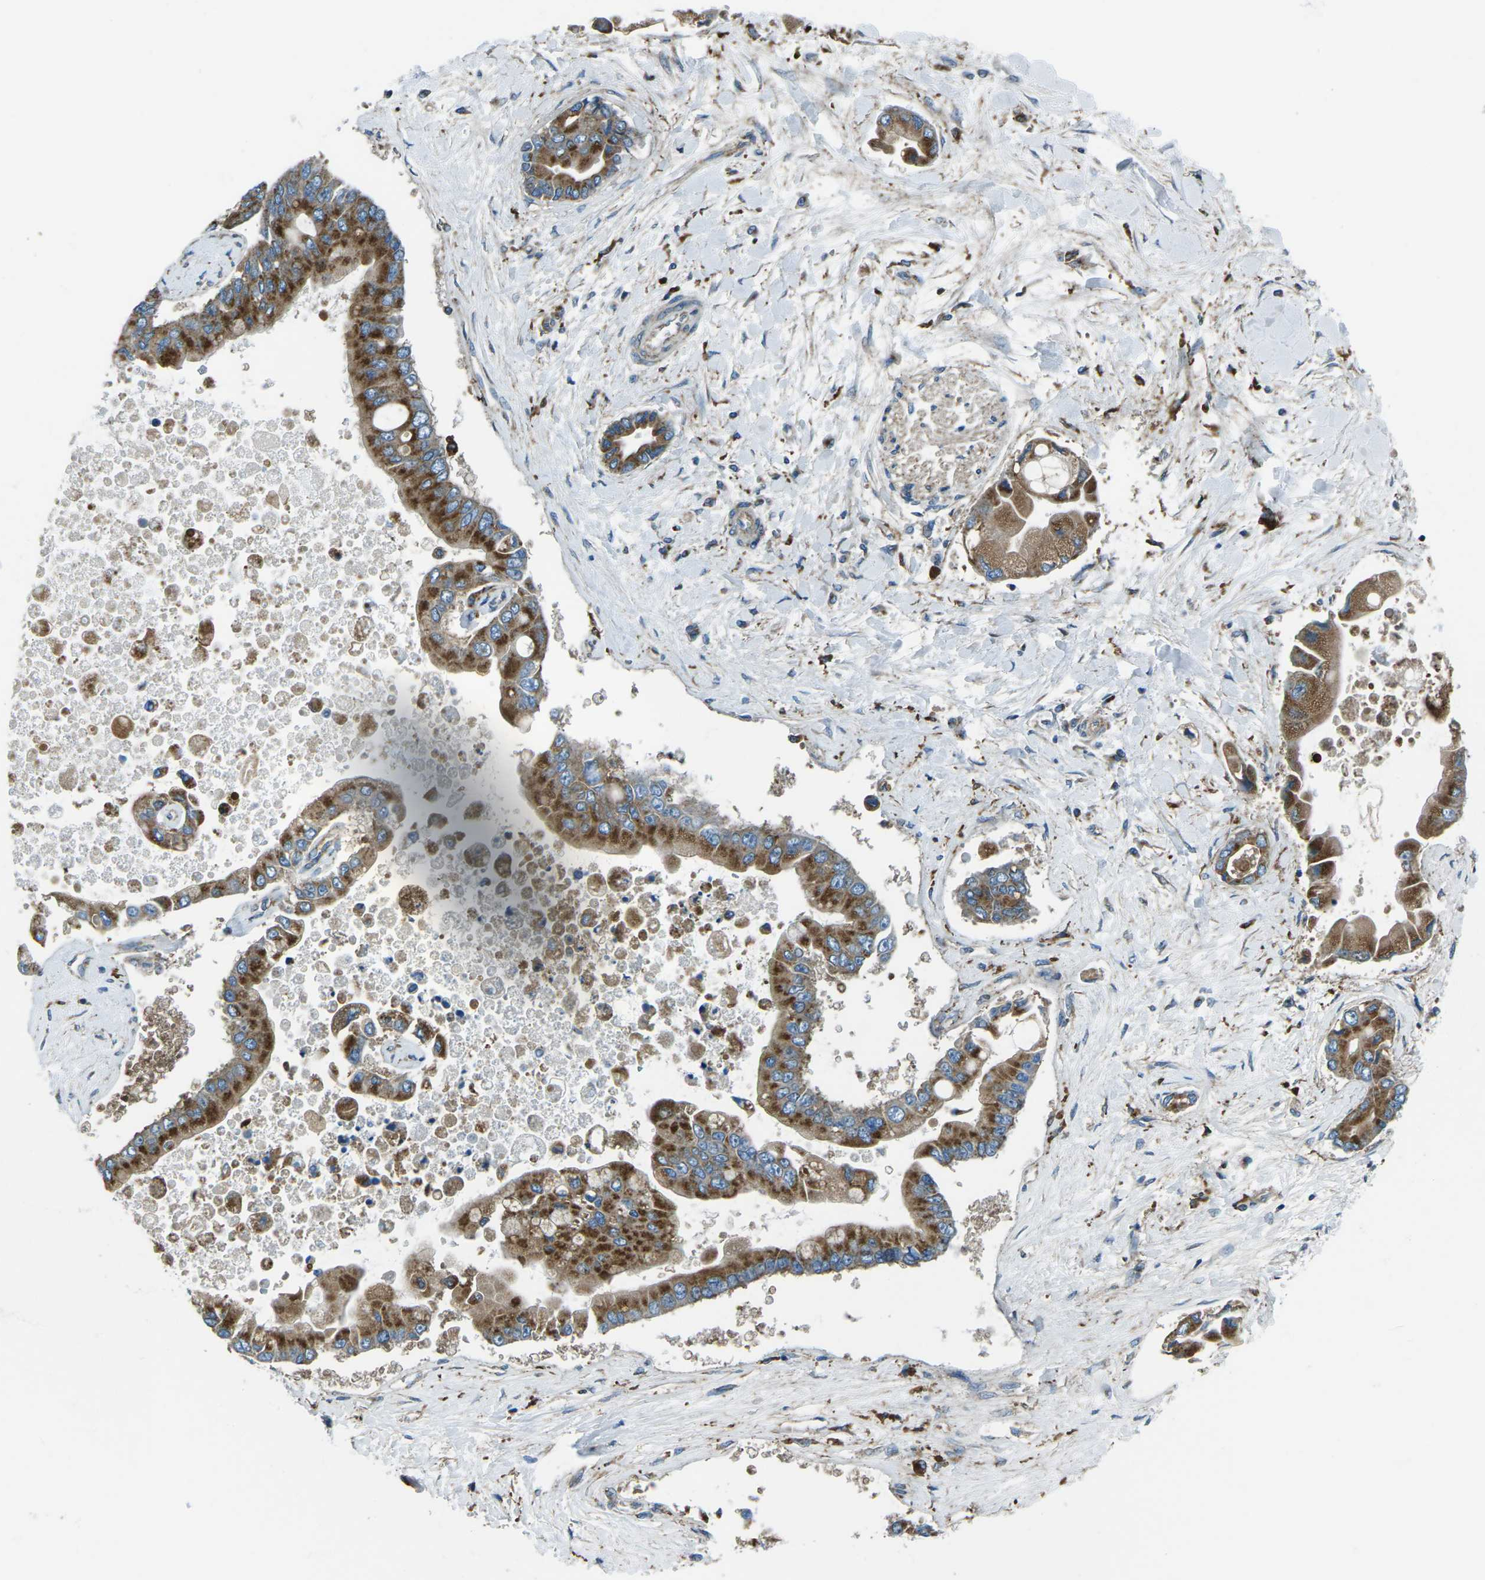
{"staining": {"intensity": "strong", "quantity": ">75%", "location": "cytoplasmic/membranous"}, "tissue": "liver cancer", "cell_type": "Tumor cells", "image_type": "cancer", "snomed": [{"axis": "morphology", "description": "Cholangiocarcinoma"}, {"axis": "topography", "description": "Liver"}], "caption": "Protein expression by immunohistochemistry demonstrates strong cytoplasmic/membranous expression in about >75% of tumor cells in cholangiocarcinoma (liver).", "gene": "CDK17", "patient": {"sex": "male", "age": 50}}